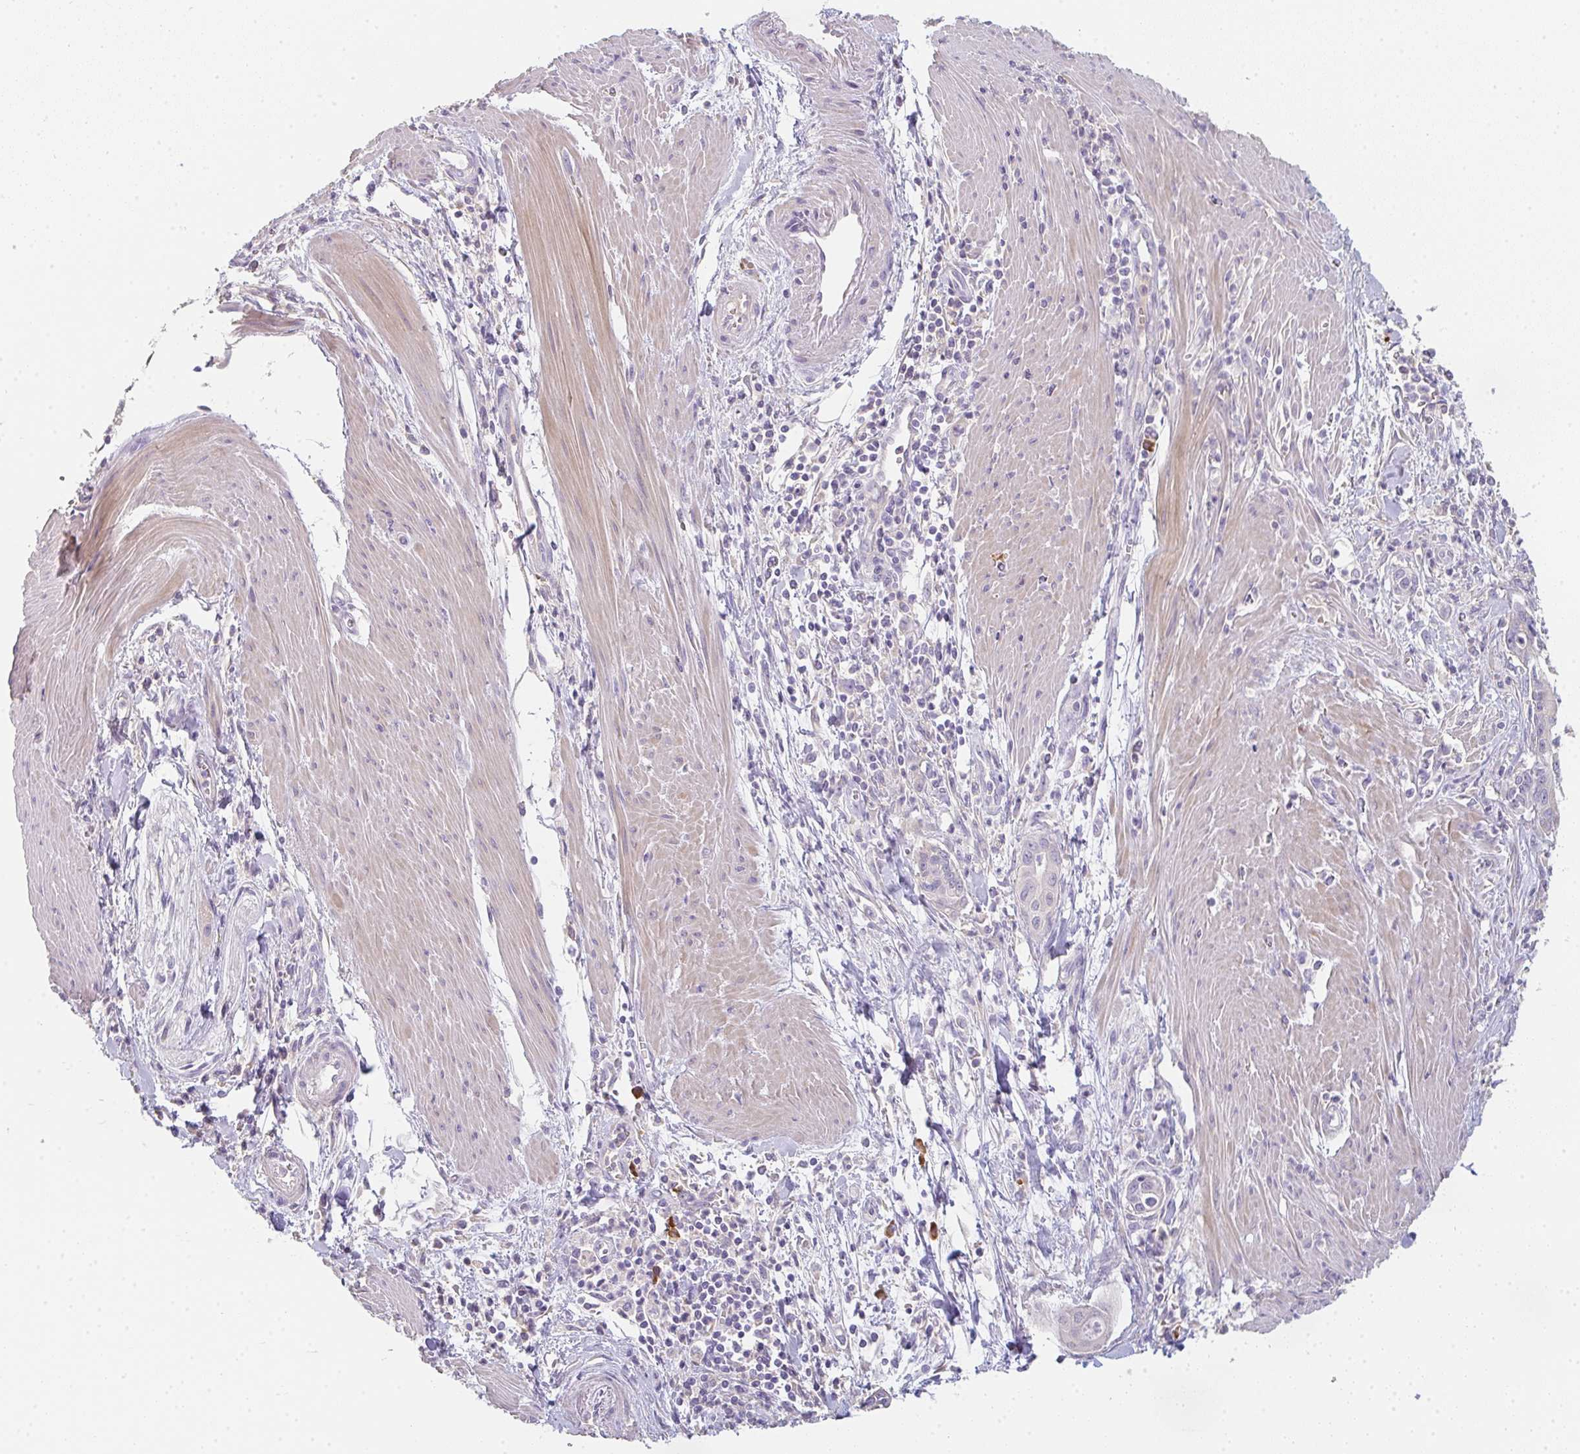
{"staining": {"intensity": "negative", "quantity": "none", "location": "none"}, "tissue": "pancreatic cancer", "cell_type": "Tumor cells", "image_type": "cancer", "snomed": [{"axis": "morphology", "description": "Adenocarcinoma, NOS"}, {"axis": "topography", "description": "Pancreas"}], "caption": "This is an IHC photomicrograph of pancreatic adenocarcinoma. There is no positivity in tumor cells.", "gene": "ZNF215", "patient": {"sex": "male", "age": 78}}